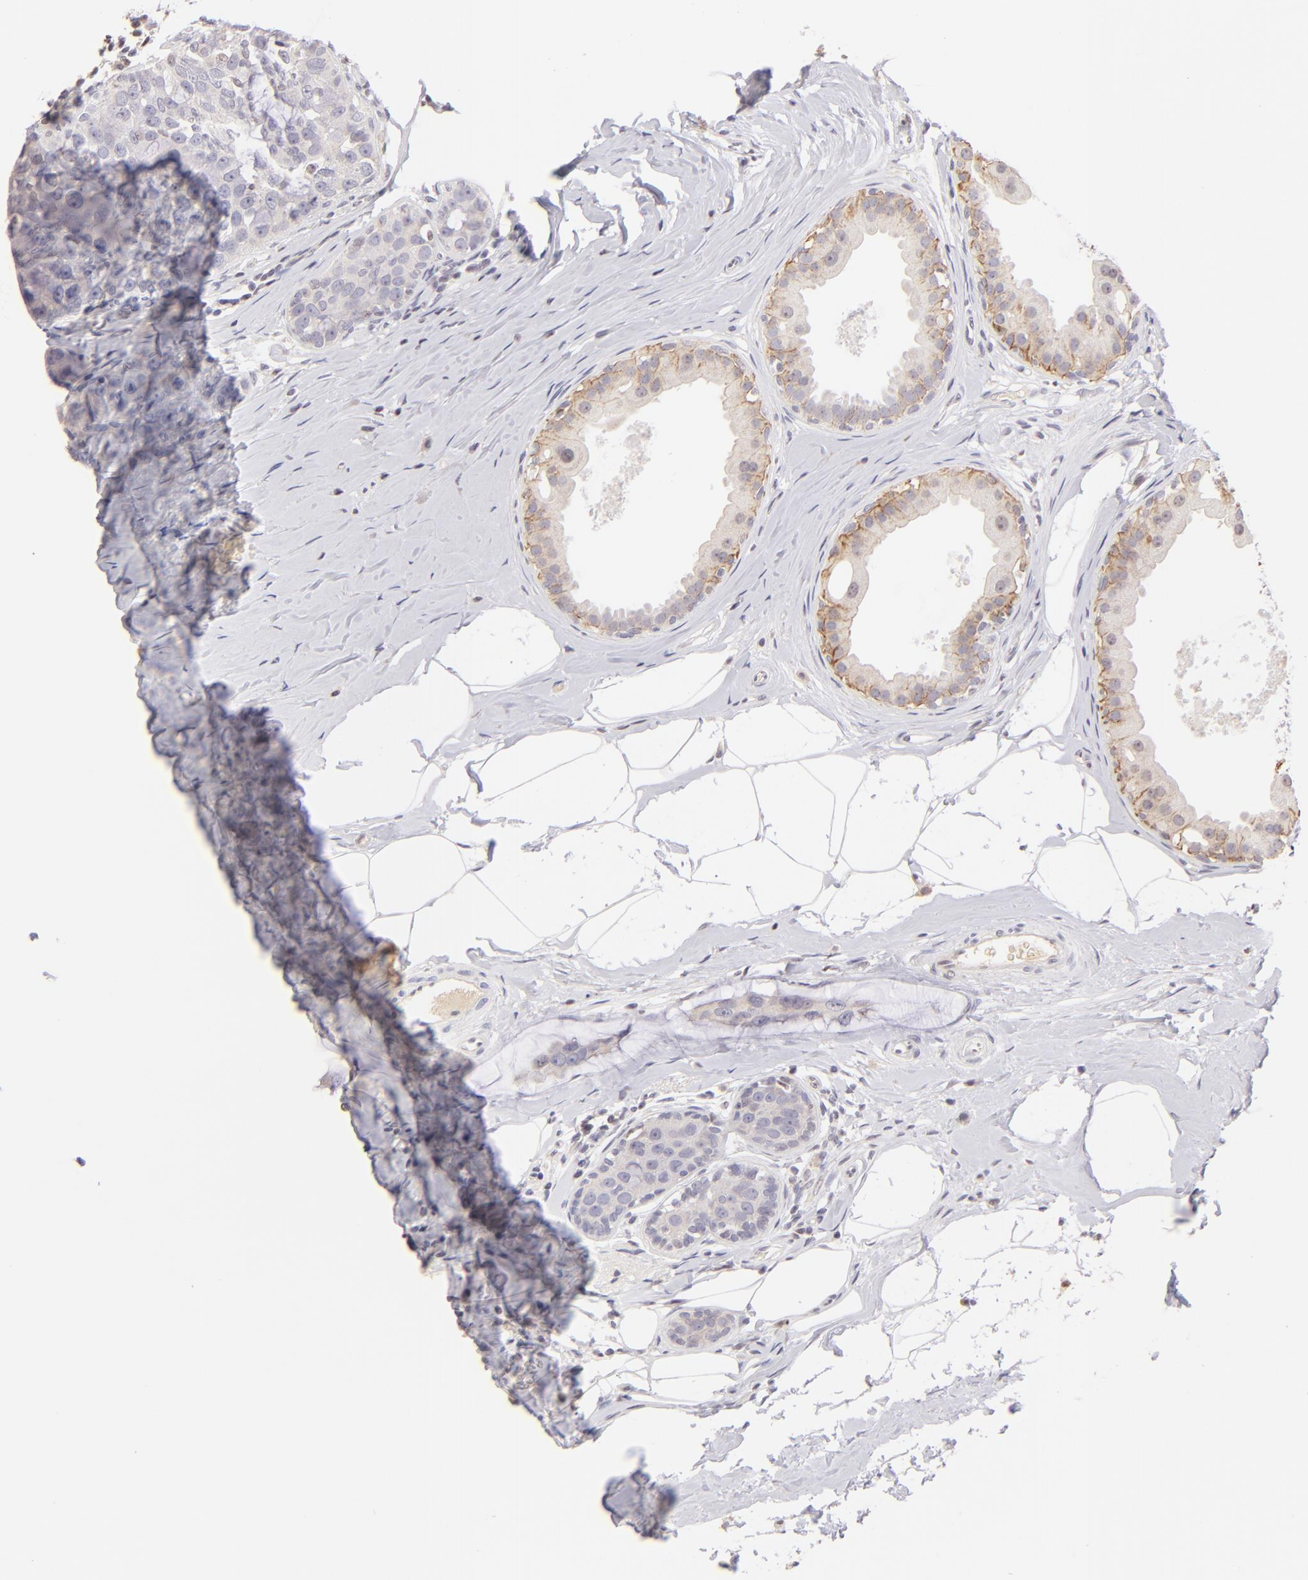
{"staining": {"intensity": "weak", "quantity": "25%-75%", "location": "cytoplasmic/membranous"}, "tissue": "breast cancer", "cell_type": "Tumor cells", "image_type": "cancer", "snomed": [{"axis": "morphology", "description": "Normal tissue, NOS"}, {"axis": "morphology", "description": "Duct carcinoma"}, {"axis": "topography", "description": "Breast"}], "caption": "DAB immunohistochemical staining of human infiltrating ductal carcinoma (breast) displays weak cytoplasmic/membranous protein staining in approximately 25%-75% of tumor cells.", "gene": "MAGEA1", "patient": {"sex": "female", "age": 50}}